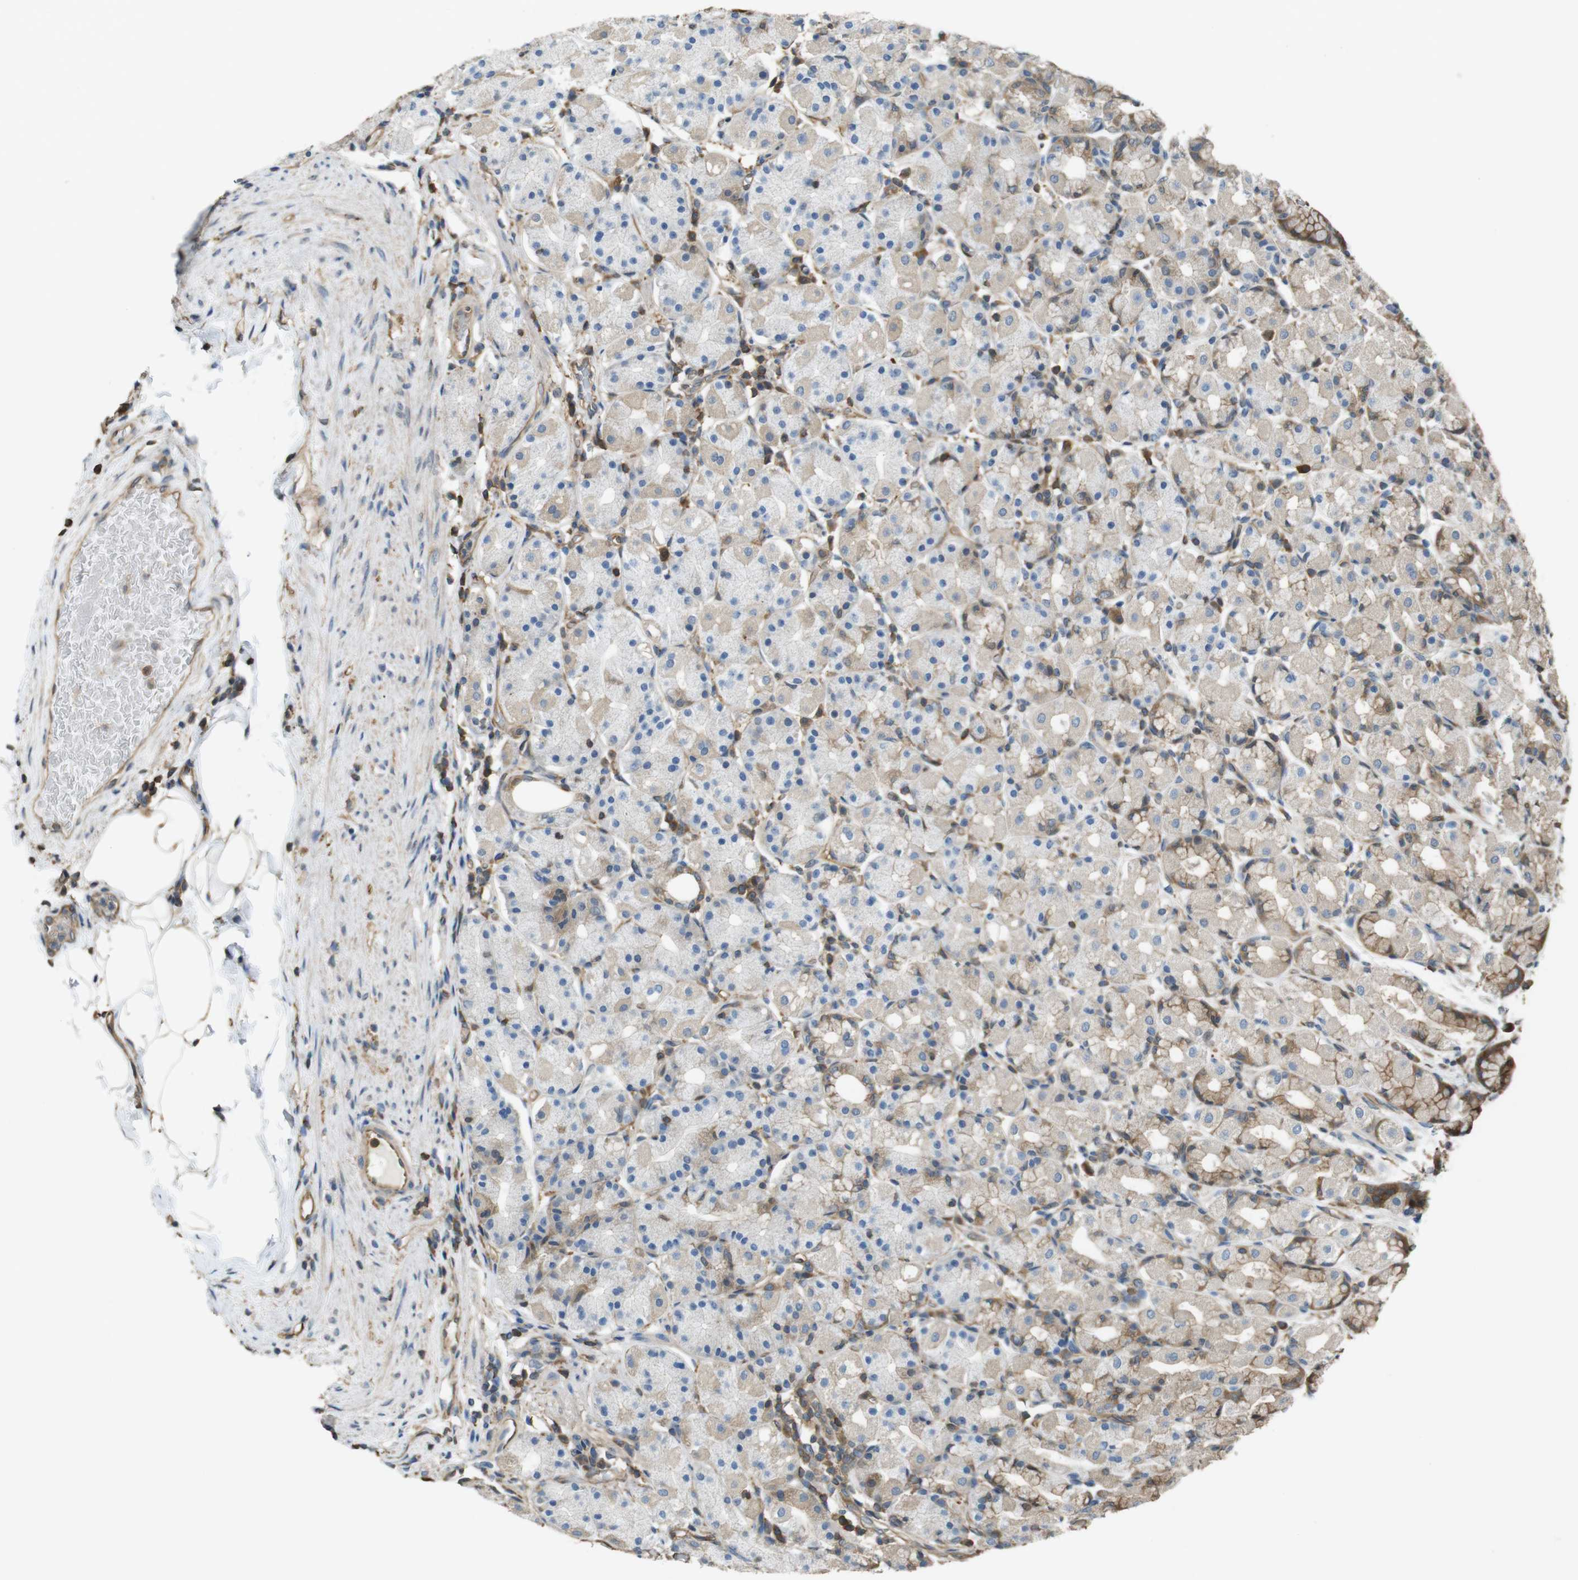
{"staining": {"intensity": "moderate", "quantity": "25%-75%", "location": "cytoplasmic/membranous"}, "tissue": "stomach", "cell_type": "Glandular cells", "image_type": "normal", "snomed": [{"axis": "morphology", "description": "Normal tissue, NOS"}, {"axis": "topography", "description": "Stomach, upper"}], "caption": "Moderate cytoplasmic/membranous expression is present in approximately 25%-75% of glandular cells in benign stomach.", "gene": "ARHGDIA", "patient": {"sex": "male", "age": 68}}